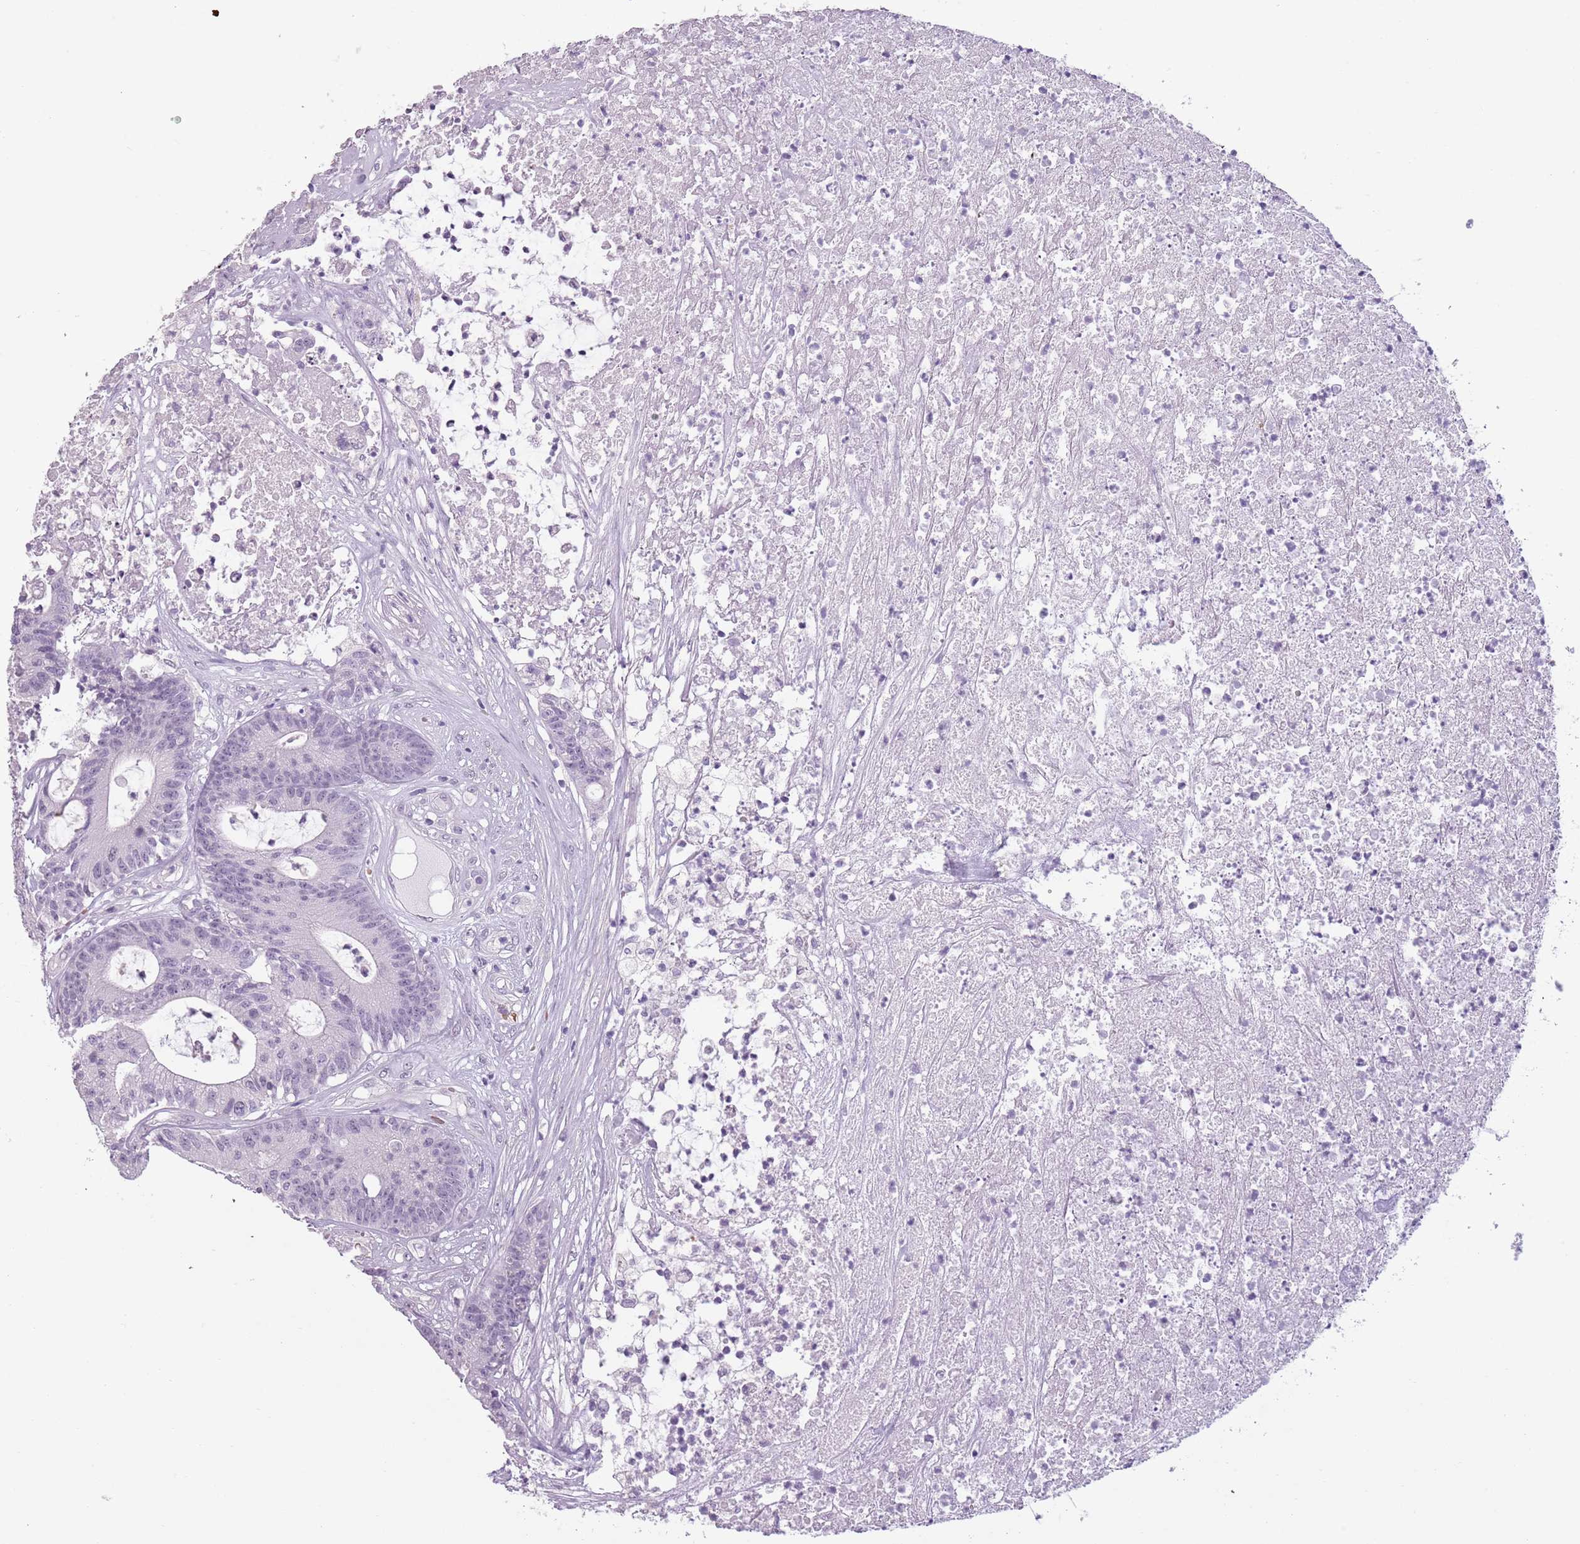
{"staining": {"intensity": "negative", "quantity": "none", "location": "none"}, "tissue": "colorectal cancer", "cell_type": "Tumor cells", "image_type": "cancer", "snomed": [{"axis": "morphology", "description": "Adenocarcinoma, NOS"}, {"axis": "topography", "description": "Colon"}], "caption": "This is a micrograph of immunohistochemistry (IHC) staining of colorectal cancer, which shows no positivity in tumor cells.", "gene": "PIEZO1", "patient": {"sex": "female", "age": 84}}